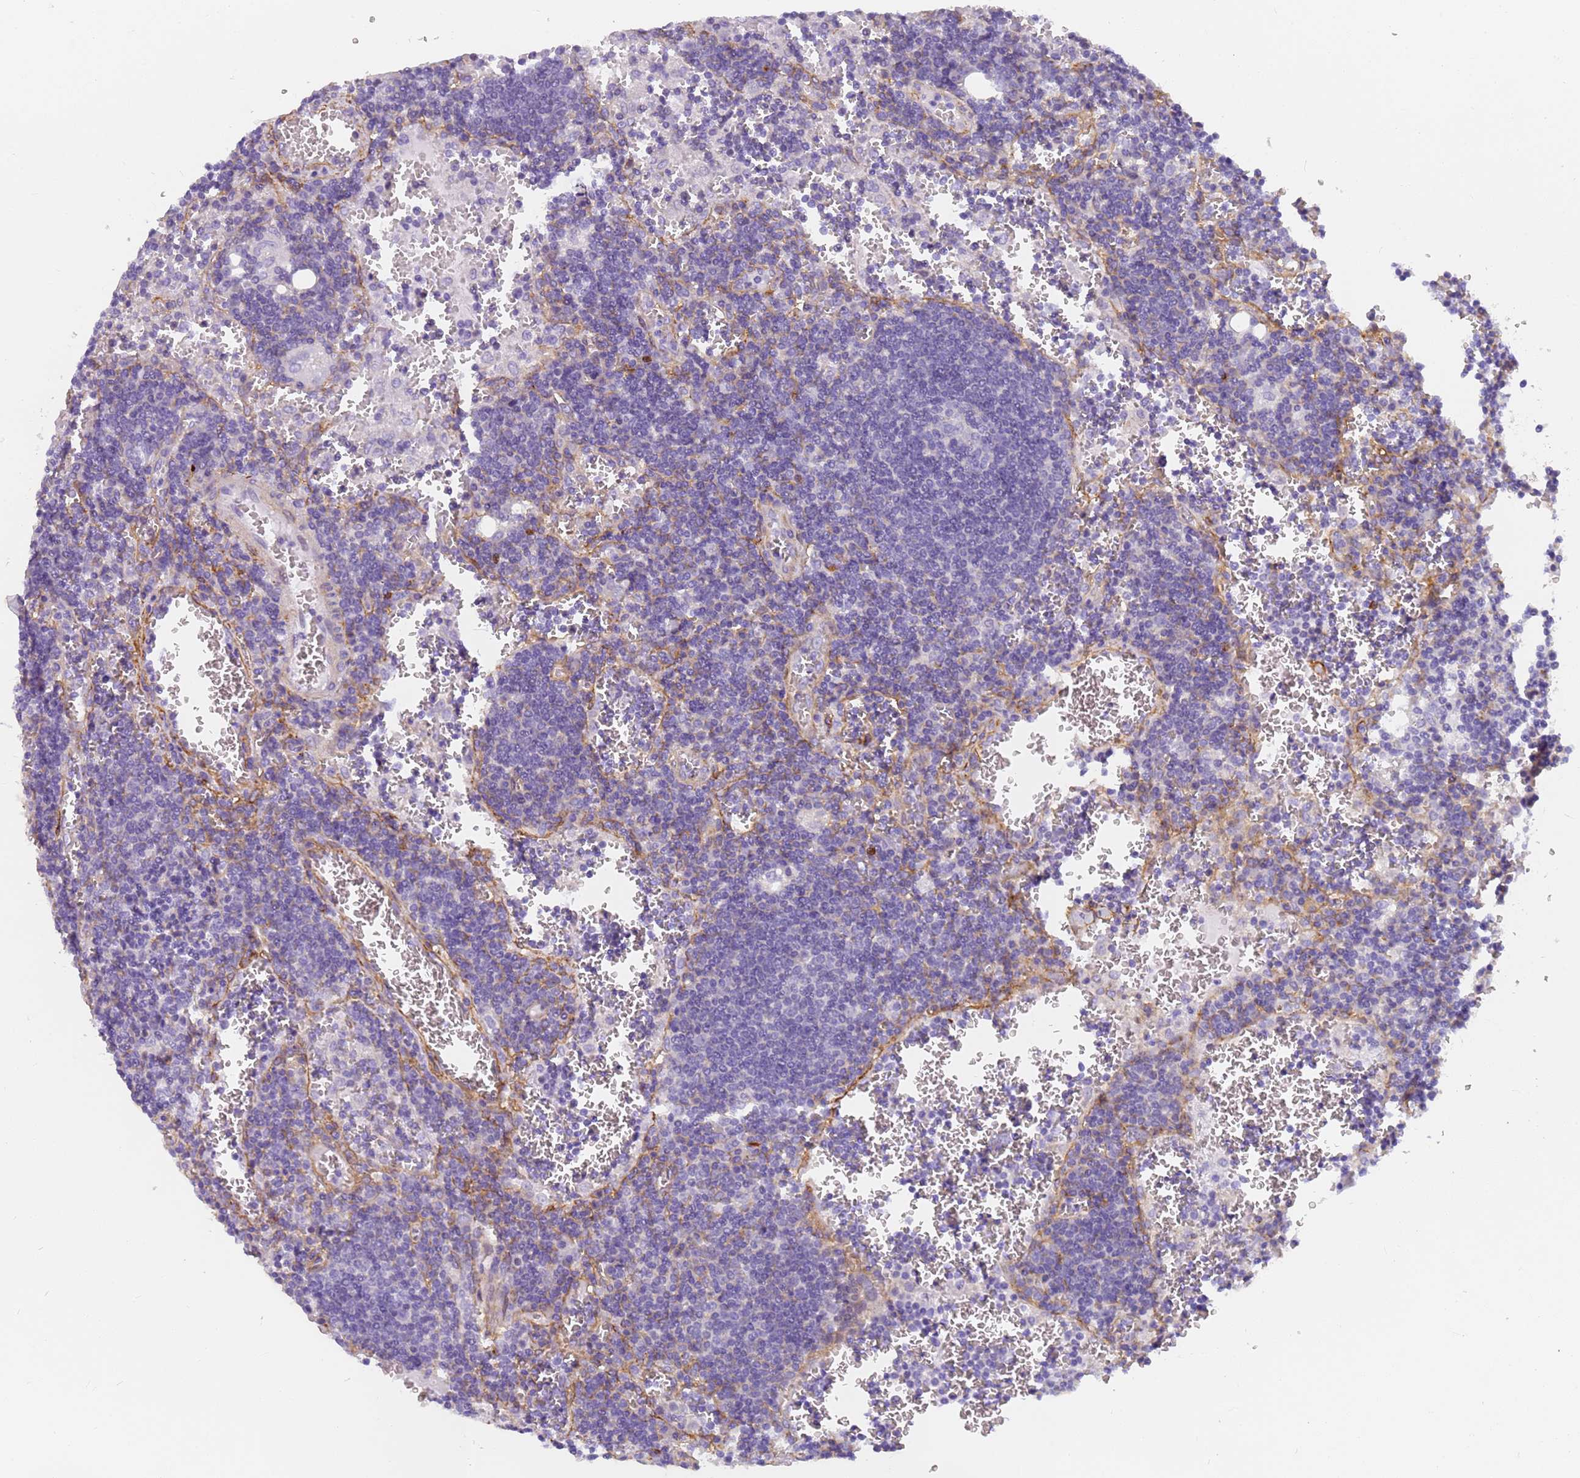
{"staining": {"intensity": "negative", "quantity": "none", "location": "none"}, "tissue": "lymph node", "cell_type": "Germinal center cells", "image_type": "normal", "snomed": [{"axis": "morphology", "description": "Normal tissue, NOS"}, {"axis": "topography", "description": "Lymph node"}], "caption": "The histopathology image demonstrates no significant expression in germinal center cells of lymph node.", "gene": "MVB12A", "patient": {"sex": "female", "age": 73}}